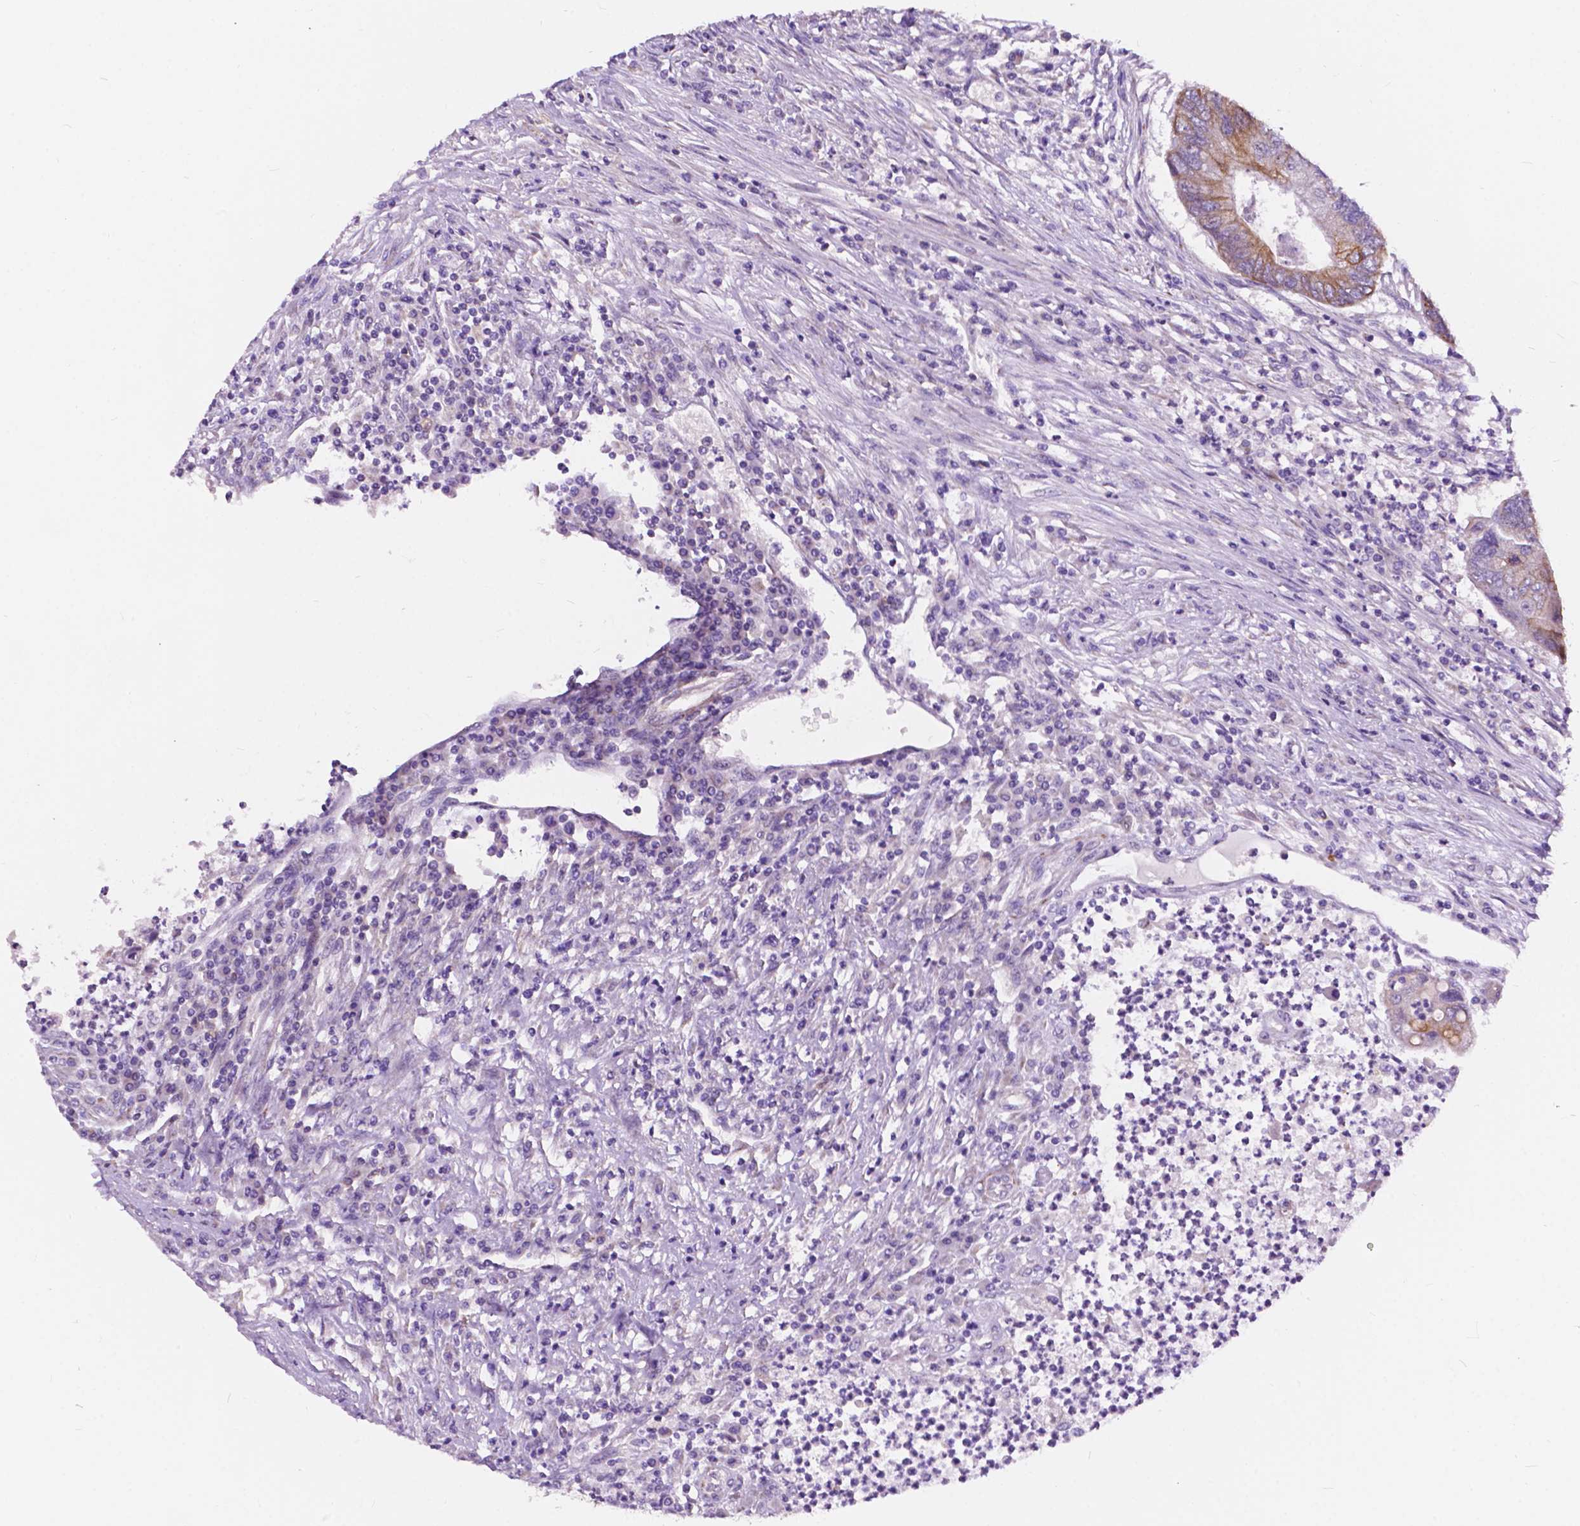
{"staining": {"intensity": "moderate", "quantity": "<25%", "location": "cytoplasmic/membranous"}, "tissue": "colorectal cancer", "cell_type": "Tumor cells", "image_type": "cancer", "snomed": [{"axis": "morphology", "description": "Adenocarcinoma, NOS"}, {"axis": "topography", "description": "Colon"}], "caption": "A micrograph showing moderate cytoplasmic/membranous positivity in about <25% of tumor cells in colorectal adenocarcinoma, as visualized by brown immunohistochemical staining.", "gene": "TRPV5", "patient": {"sex": "female", "age": 67}}